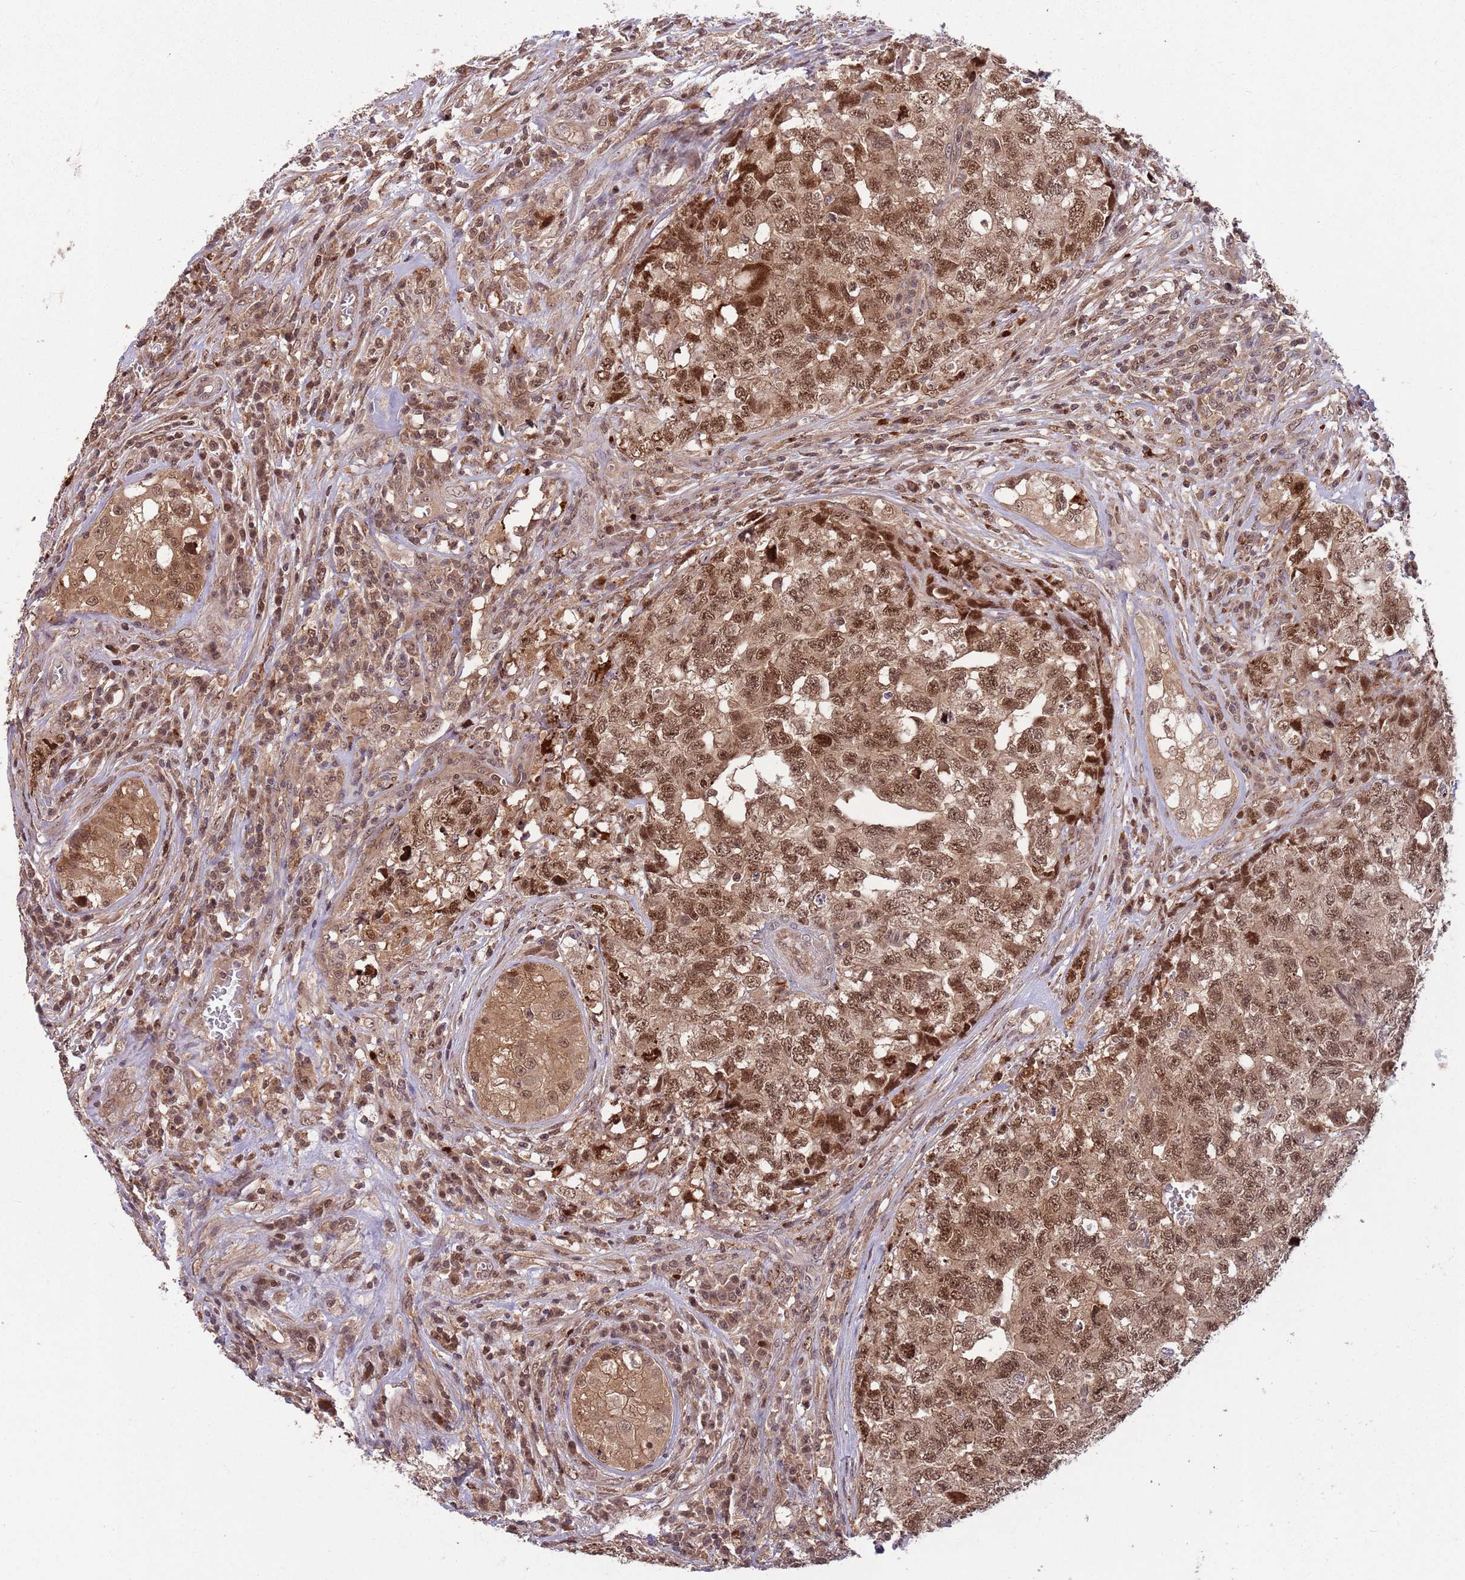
{"staining": {"intensity": "strong", "quantity": ">75%", "location": "cytoplasmic/membranous,nuclear"}, "tissue": "testis cancer", "cell_type": "Tumor cells", "image_type": "cancer", "snomed": [{"axis": "morphology", "description": "Carcinoma, Embryonal, NOS"}, {"axis": "topography", "description": "Testis"}], "caption": "Immunohistochemistry of testis cancer (embryonal carcinoma) reveals high levels of strong cytoplasmic/membranous and nuclear staining in about >75% of tumor cells.", "gene": "SALL1", "patient": {"sex": "male", "age": 31}}